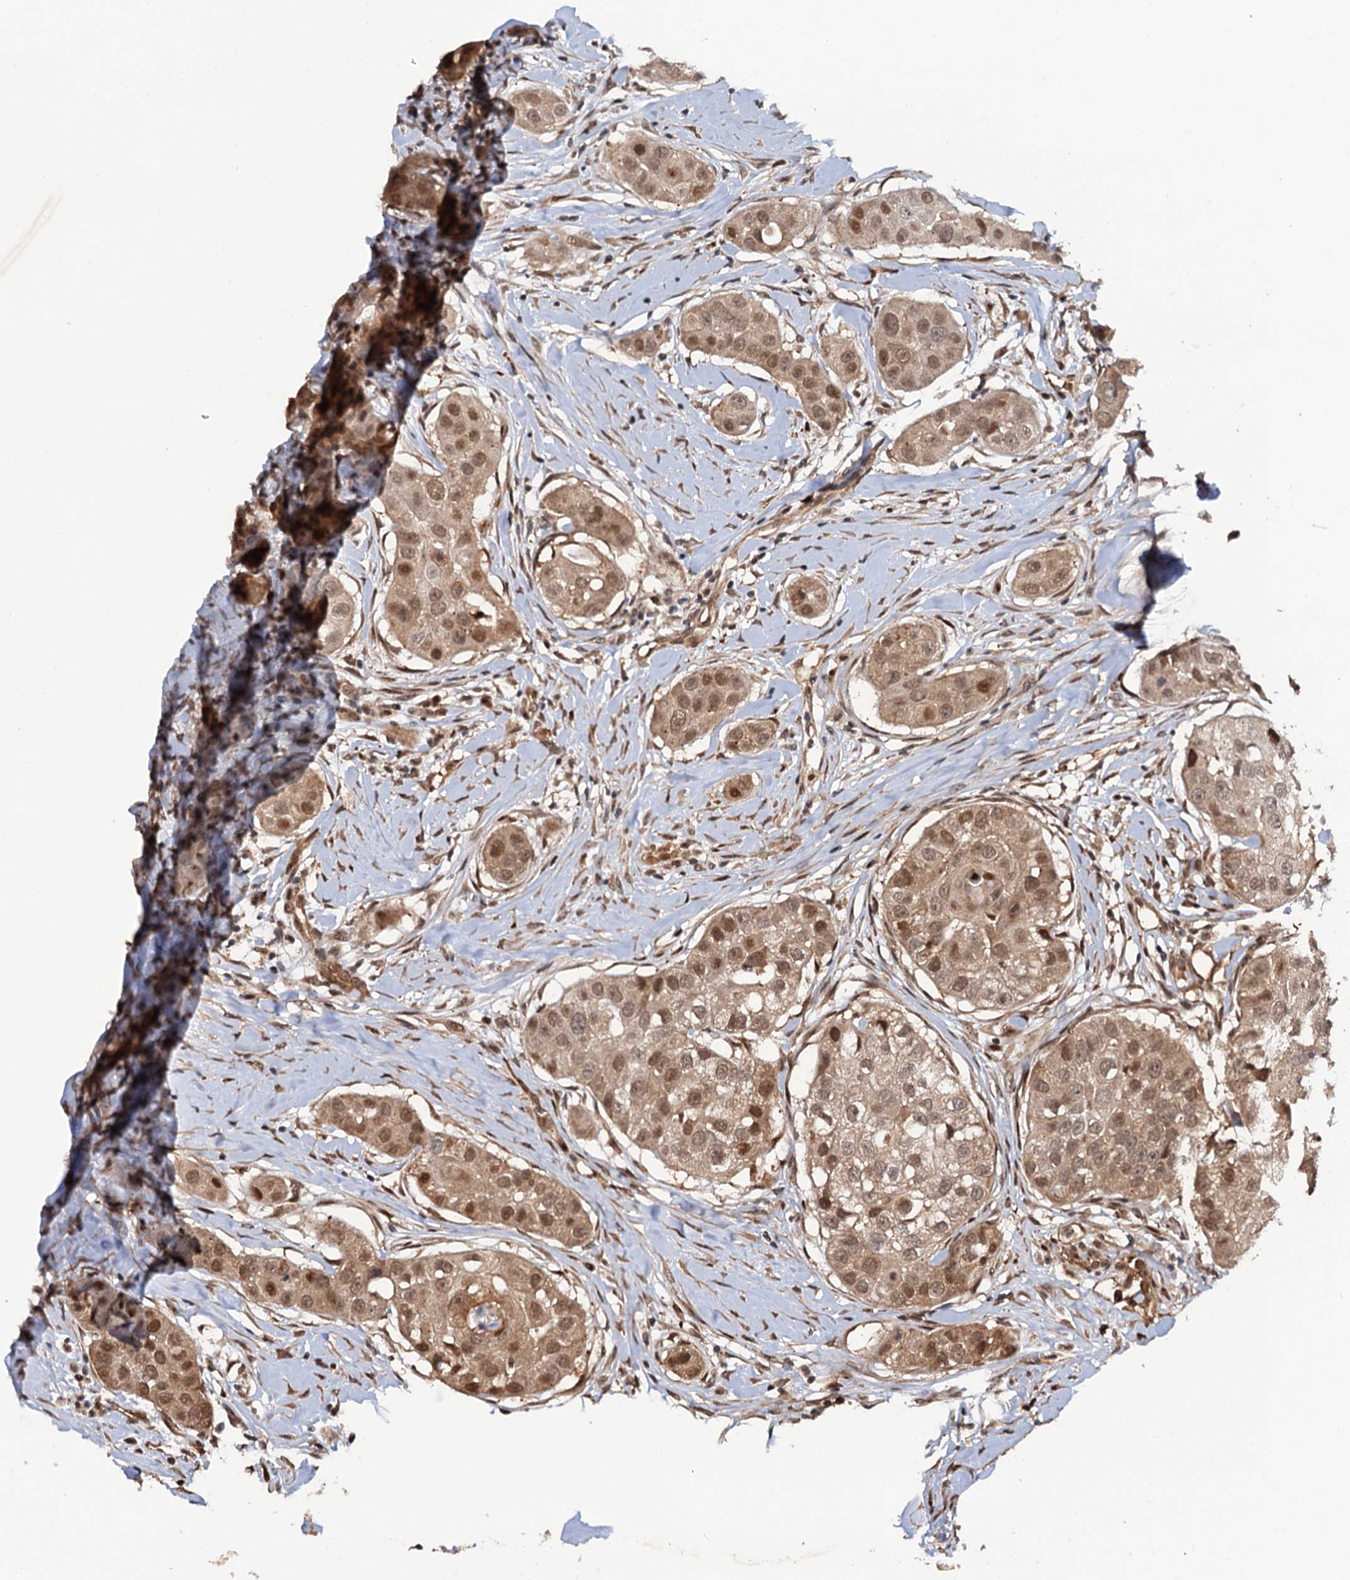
{"staining": {"intensity": "moderate", "quantity": ">75%", "location": "cytoplasmic/membranous,nuclear"}, "tissue": "head and neck cancer", "cell_type": "Tumor cells", "image_type": "cancer", "snomed": [{"axis": "morphology", "description": "Normal tissue, NOS"}, {"axis": "morphology", "description": "Squamous cell carcinoma, NOS"}, {"axis": "topography", "description": "Skeletal muscle"}, {"axis": "topography", "description": "Head-Neck"}], "caption": "DAB (3,3'-diaminobenzidine) immunohistochemical staining of squamous cell carcinoma (head and neck) shows moderate cytoplasmic/membranous and nuclear protein staining in about >75% of tumor cells.", "gene": "CDC23", "patient": {"sex": "male", "age": 51}}